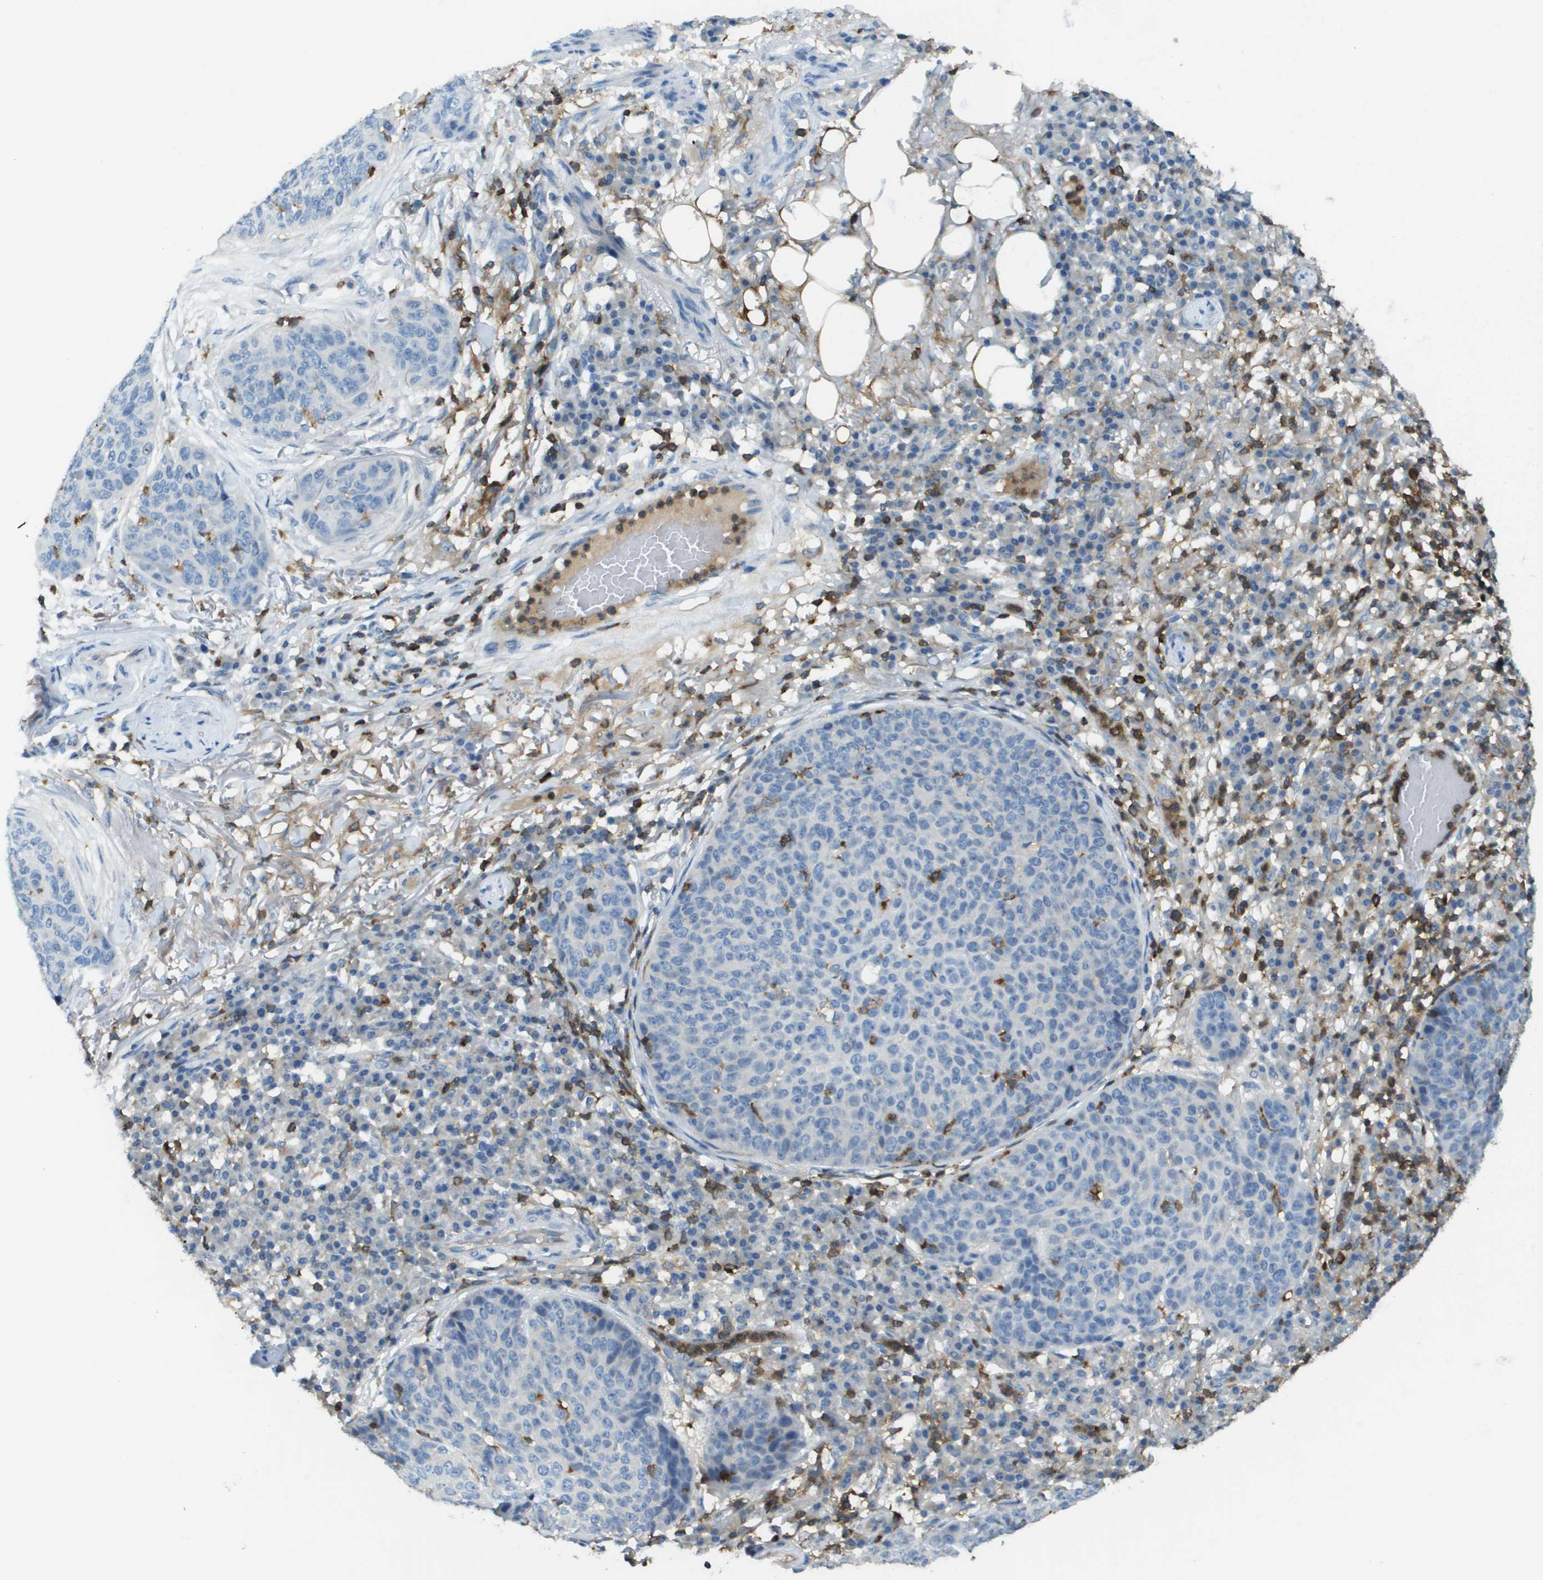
{"staining": {"intensity": "negative", "quantity": "none", "location": "none"}, "tissue": "skin cancer", "cell_type": "Tumor cells", "image_type": "cancer", "snomed": [{"axis": "morphology", "description": "Squamous cell carcinoma in situ, NOS"}, {"axis": "morphology", "description": "Squamous cell carcinoma, NOS"}, {"axis": "topography", "description": "Skin"}], "caption": "Immunohistochemistry image of skin cancer (squamous cell carcinoma) stained for a protein (brown), which reveals no staining in tumor cells. Brightfield microscopy of immunohistochemistry stained with DAB (brown) and hematoxylin (blue), captured at high magnification.", "gene": "APBB1IP", "patient": {"sex": "male", "age": 93}}